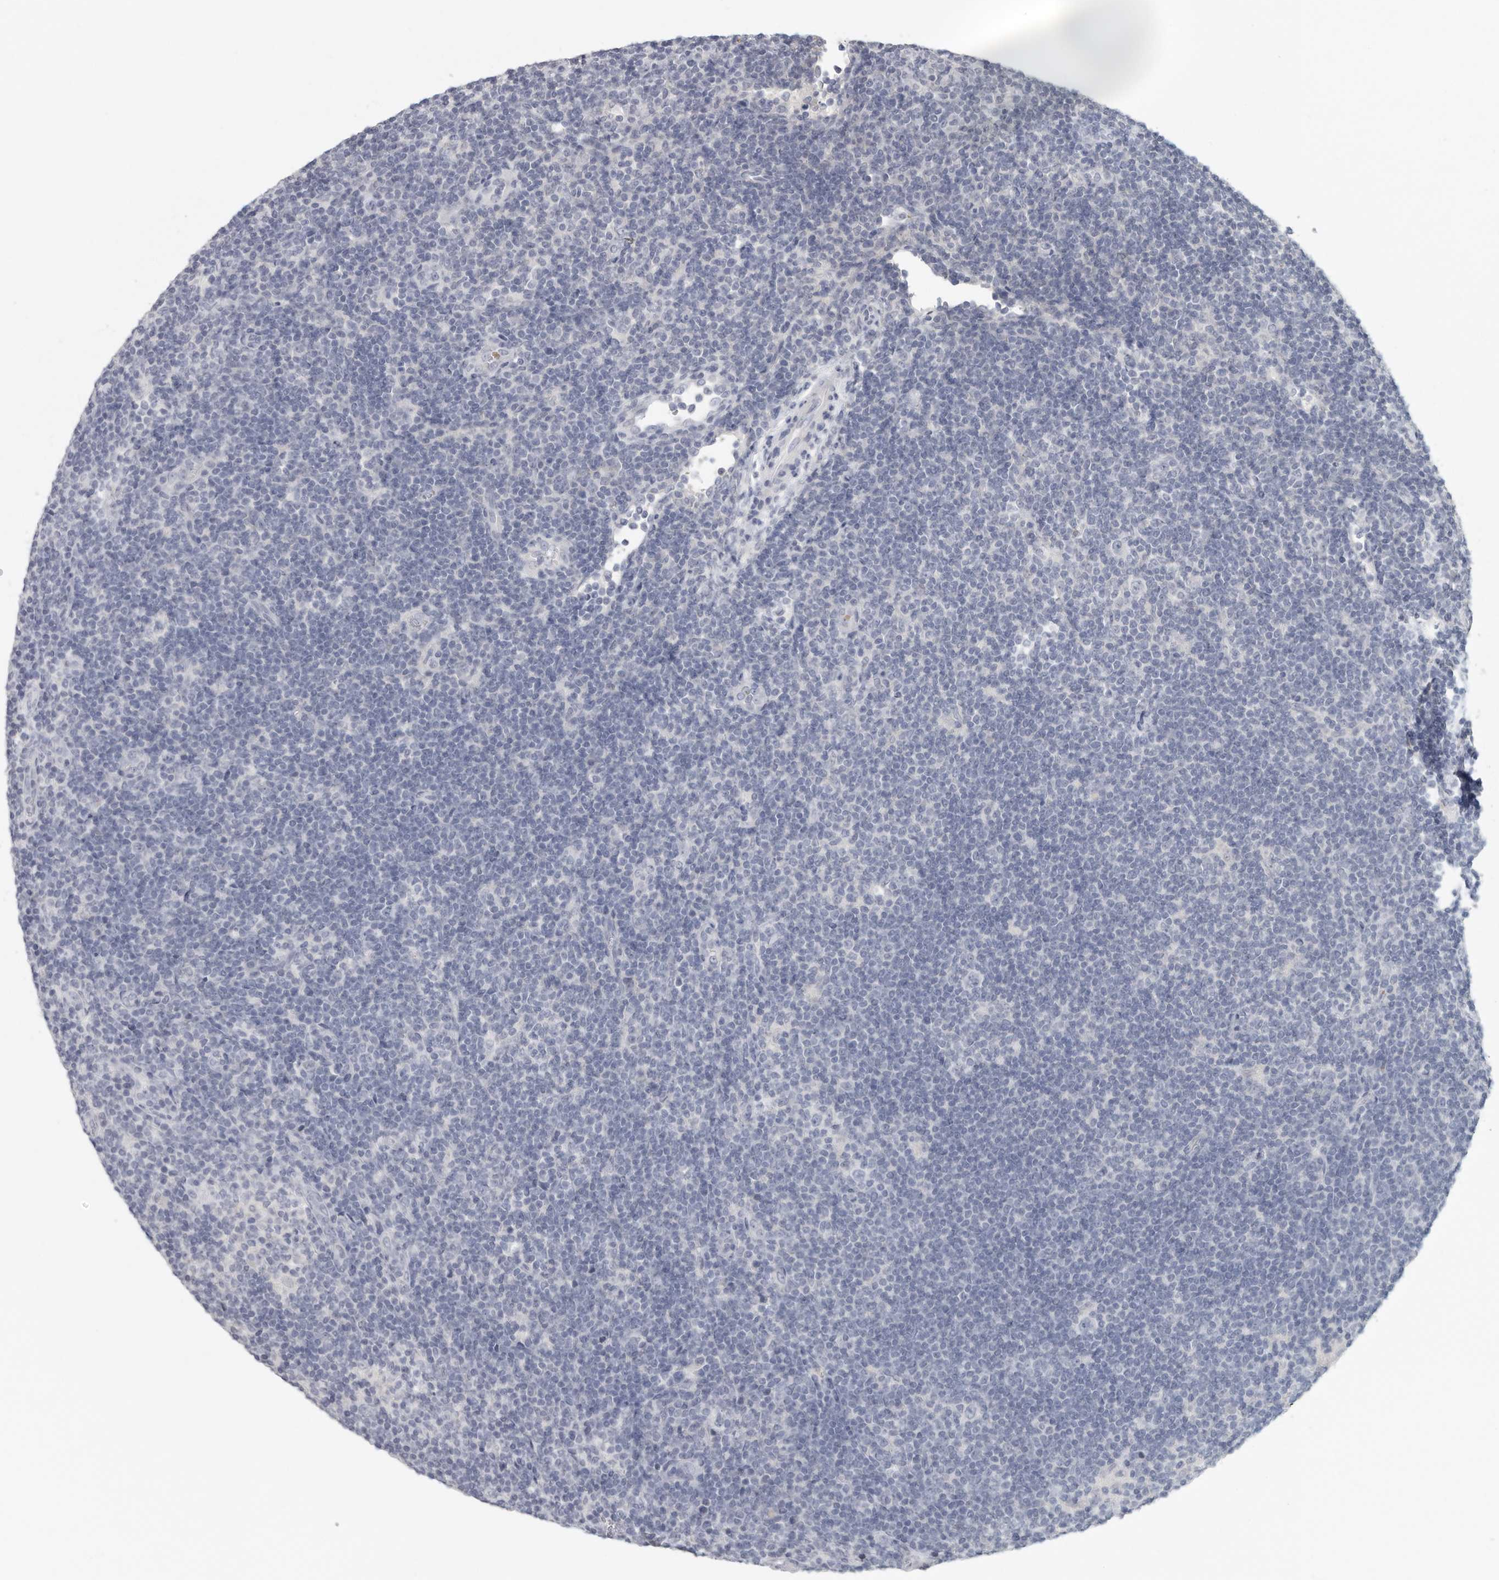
{"staining": {"intensity": "negative", "quantity": "none", "location": "none"}, "tissue": "lymphoma", "cell_type": "Tumor cells", "image_type": "cancer", "snomed": [{"axis": "morphology", "description": "Hodgkin's disease, NOS"}, {"axis": "topography", "description": "Lymph node"}], "caption": "IHC of lymphoma displays no positivity in tumor cells. (DAB IHC with hematoxylin counter stain).", "gene": "DNAJC11", "patient": {"sex": "female", "age": 57}}